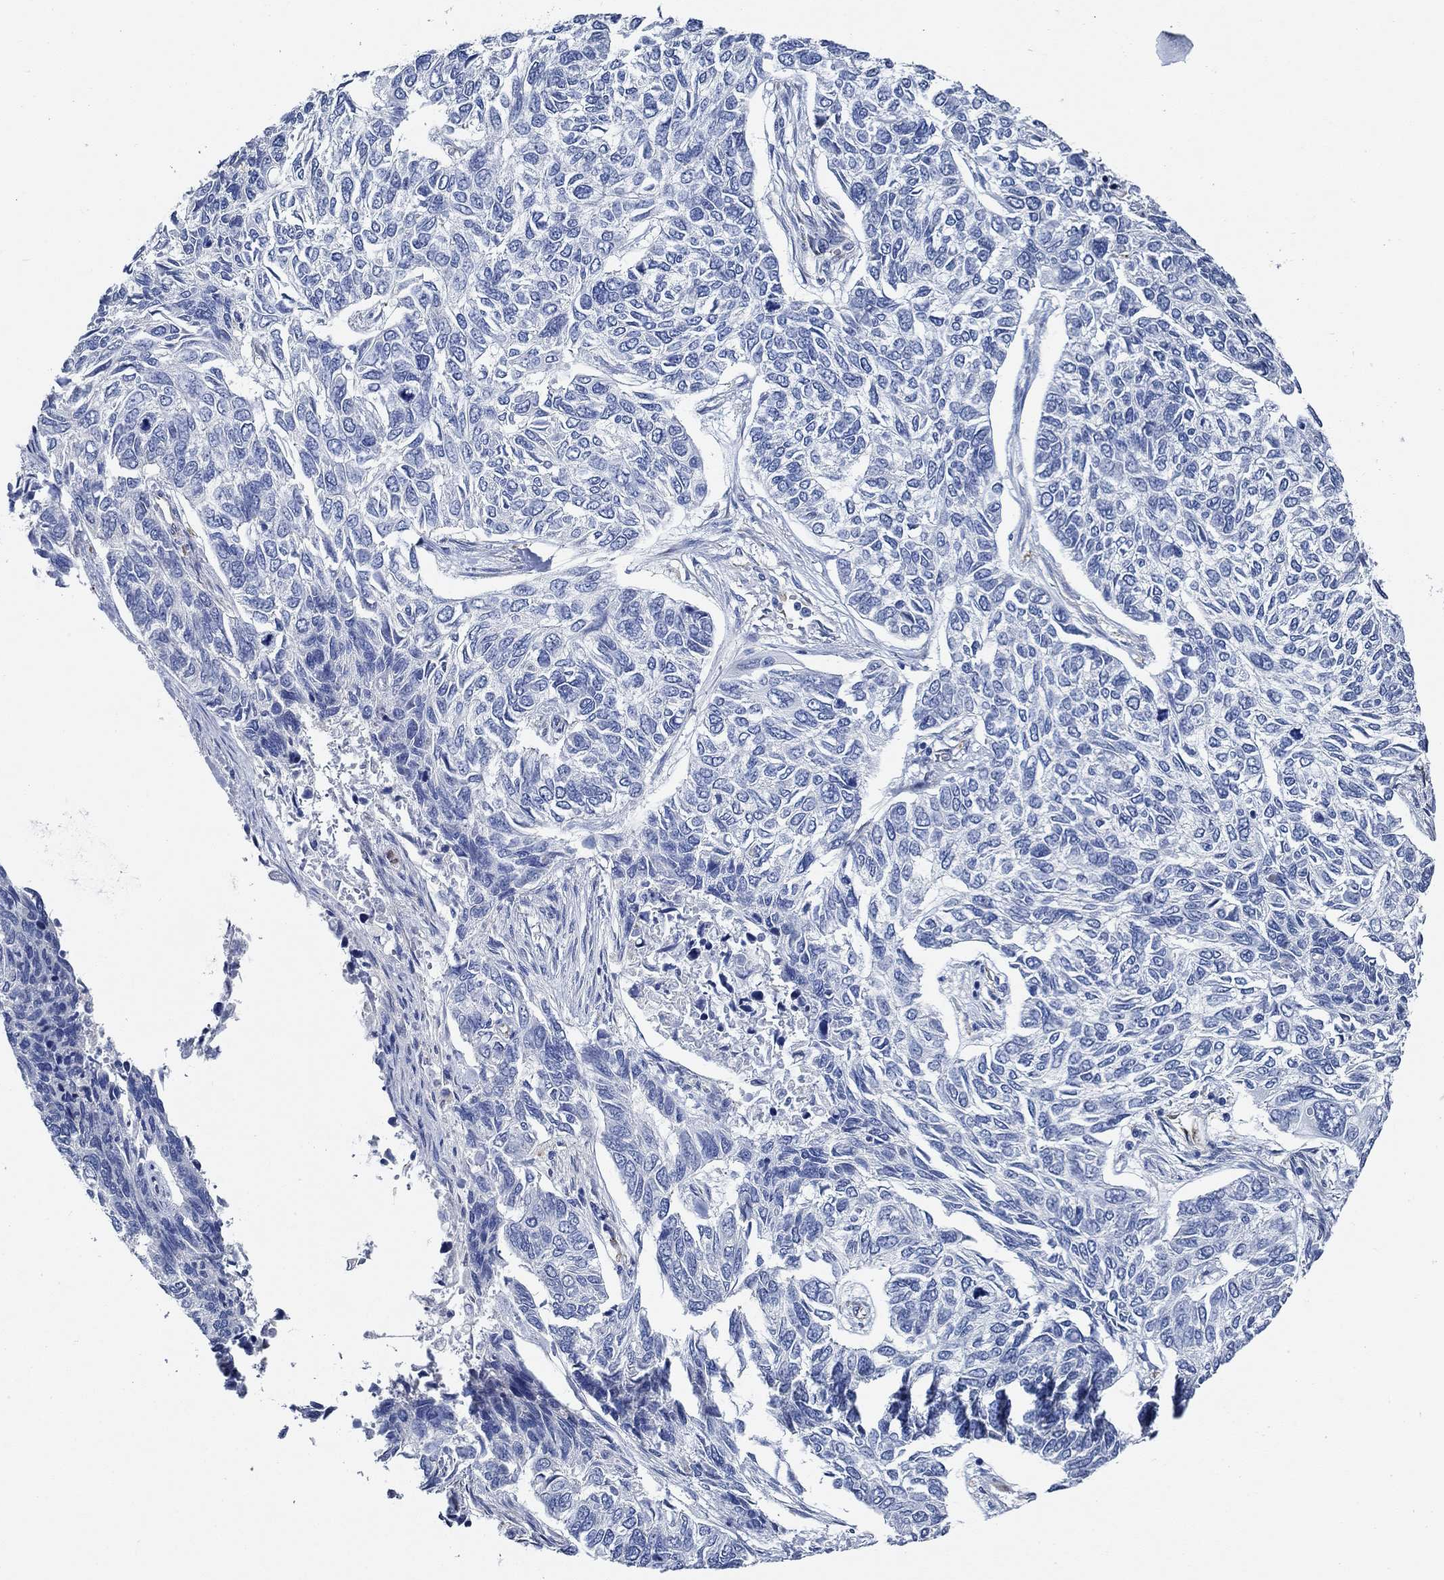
{"staining": {"intensity": "negative", "quantity": "none", "location": "none"}, "tissue": "skin cancer", "cell_type": "Tumor cells", "image_type": "cancer", "snomed": [{"axis": "morphology", "description": "Basal cell carcinoma"}, {"axis": "topography", "description": "Skin"}], "caption": "Histopathology image shows no significant protein expression in tumor cells of skin cancer (basal cell carcinoma).", "gene": "HECW2", "patient": {"sex": "female", "age": 65}}